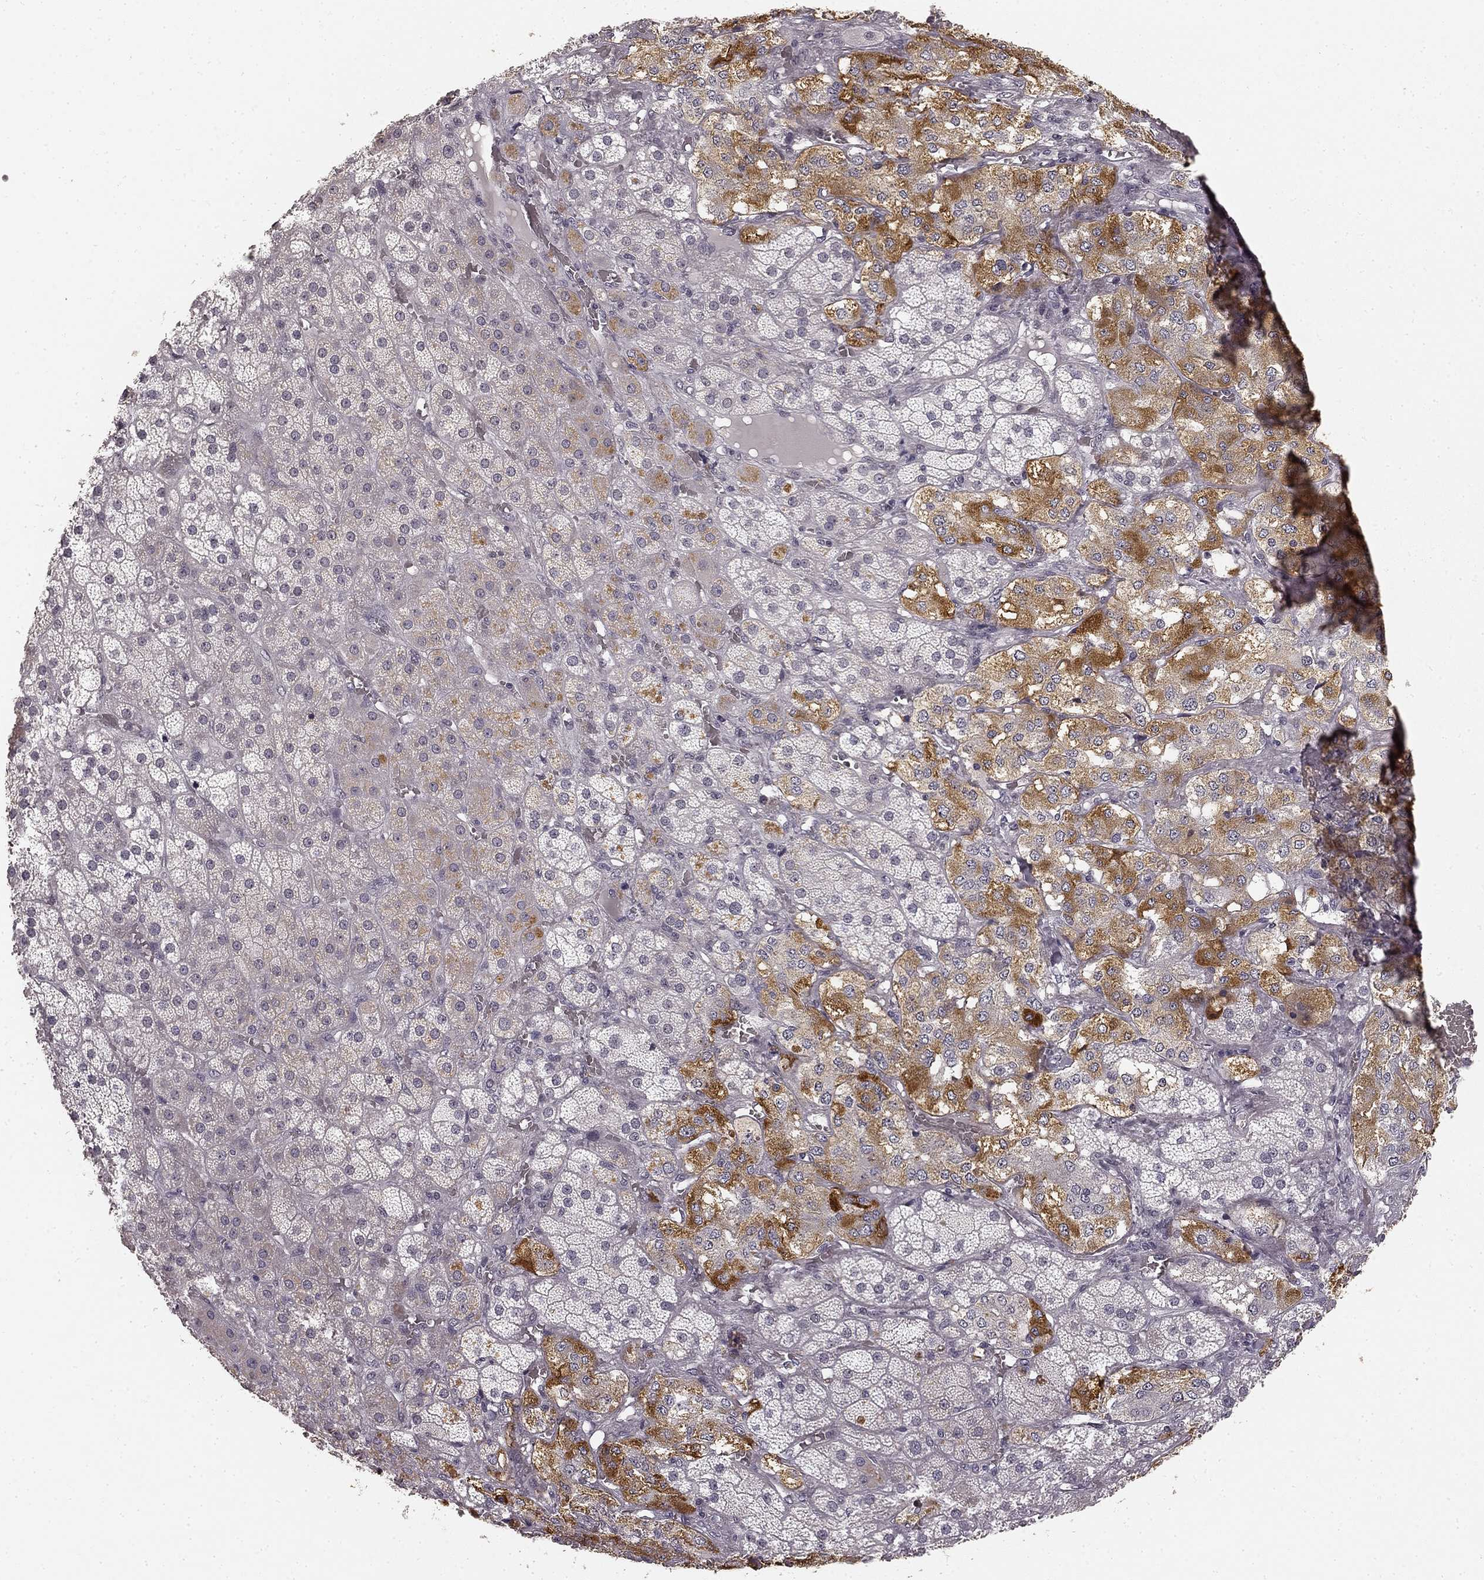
{"staining": {"intensity": "strong", "quantity": "<25%", "location": "cytoplasmic/membranous"}, "tissue": "adrenal gland", "cell_type": "Glandular cells", "image_type": "normal", "snomed": [{"axis": "morphology", "description": "Normal tissue, NOS"}, {"axis": "topography", "description": "Adrenal gland"}], "caption": "IHC staining of unremarkable adrenal gland, which shows medium levels of strong cytoplasmic/membranous positivity in approximately <25% of glandular cells indicating strong cytoplasmic/membranous protein expression. The staining was performed using DAB (3,3'-diaminobenzidine) (brown) for protein detection and nuclei were counterstained in hematoxylin (blue).", "gene": "HCN4", "patient": {"sex": "male", "age": 57}}